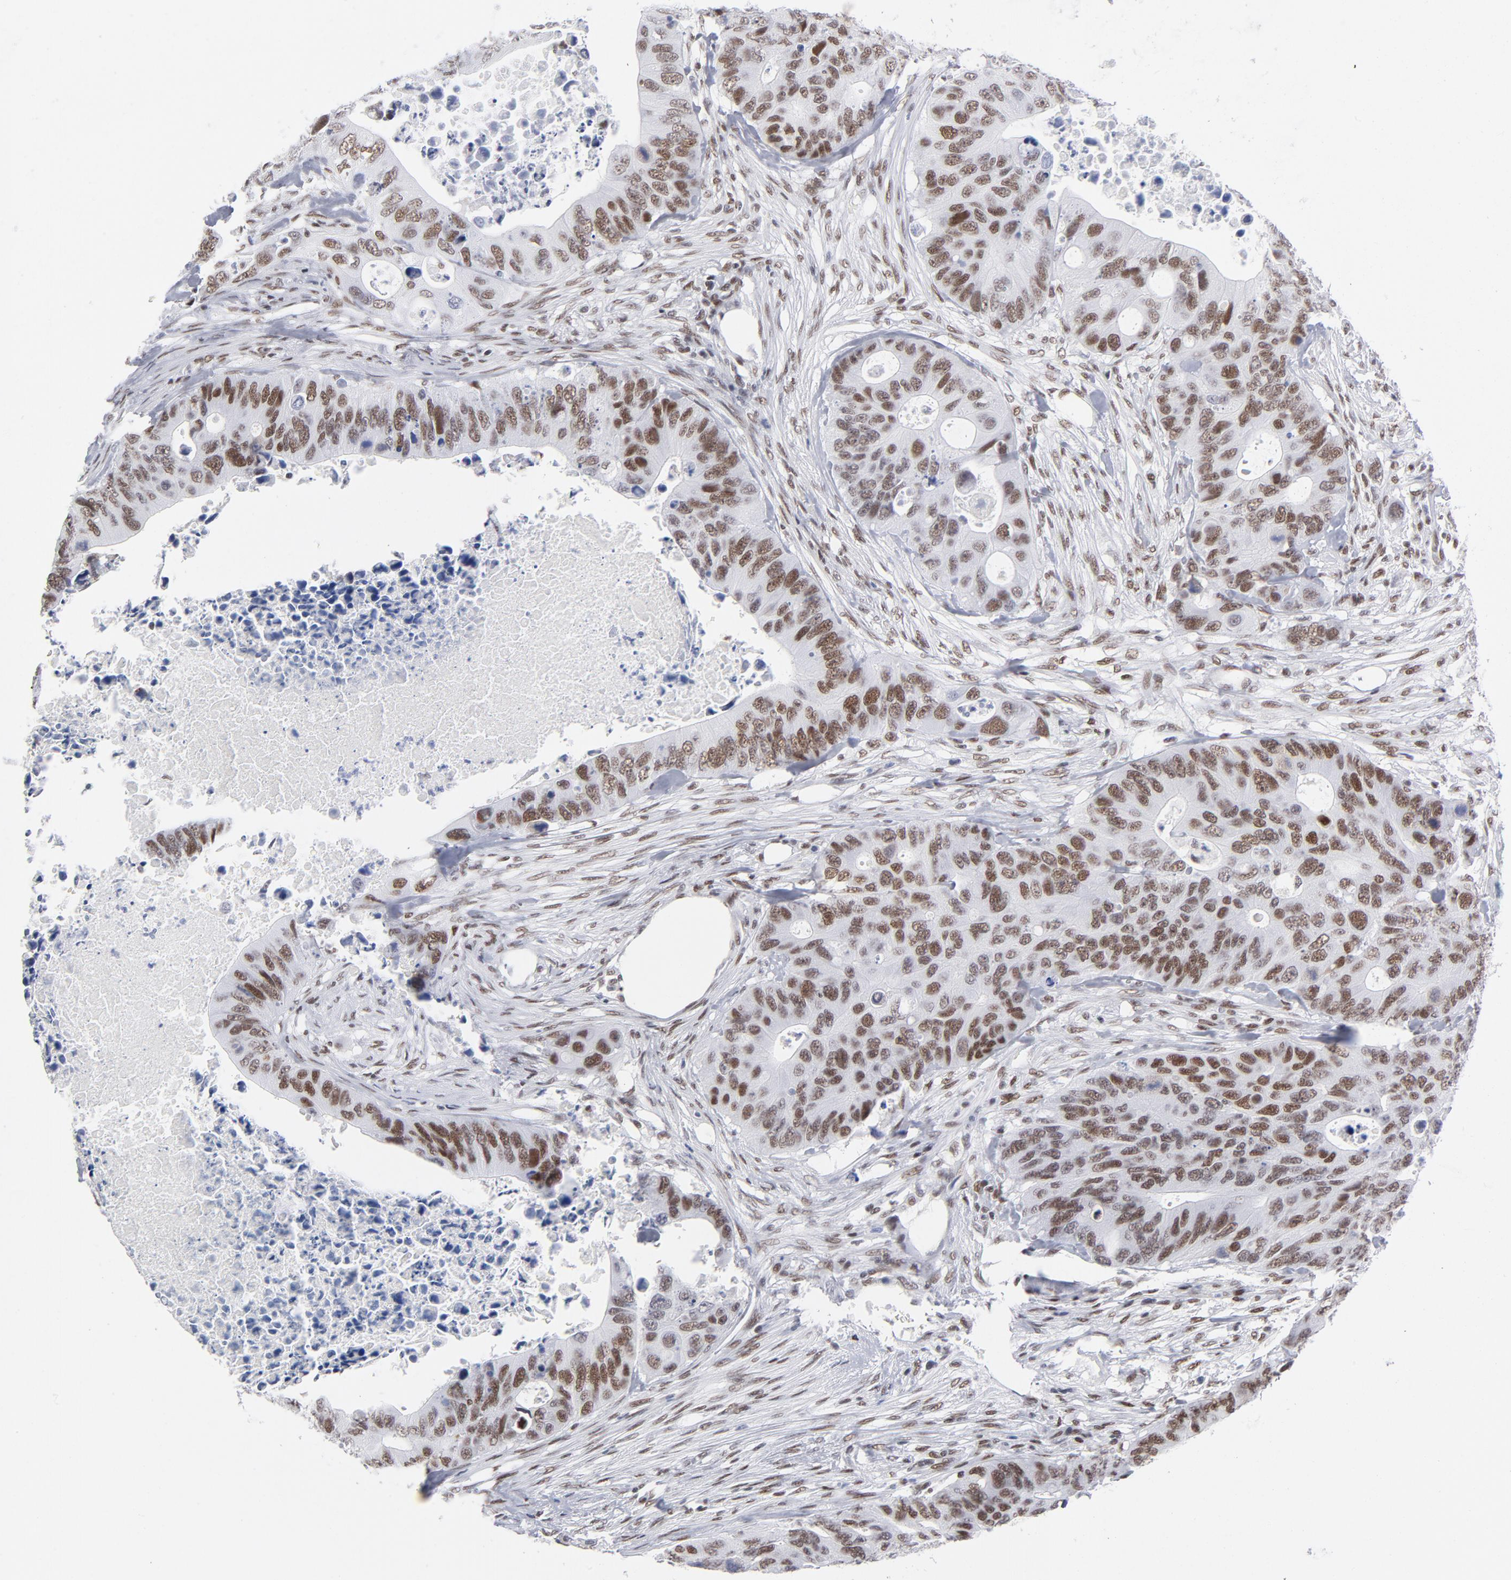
{"staining": {"intensity": "moderate", "quantity": ">75%", "location": "nuclear"}, "tissue": "colorectal cancer", "cell_type": "Tumor cells", "image_type": "cancer", "snomed": [{"axis": "morphology", "description": "Adenocarcinoma, NOS"}, {"axis": "topography", "description": "Colon"}], "caption": "Protein expression analysis of human colorectal adenocarcinoma reveals moderate nuclear expression in about >75% of tumor cells.", "gene": "ATF2", "patient": {"sex": "male", "age": 71}}